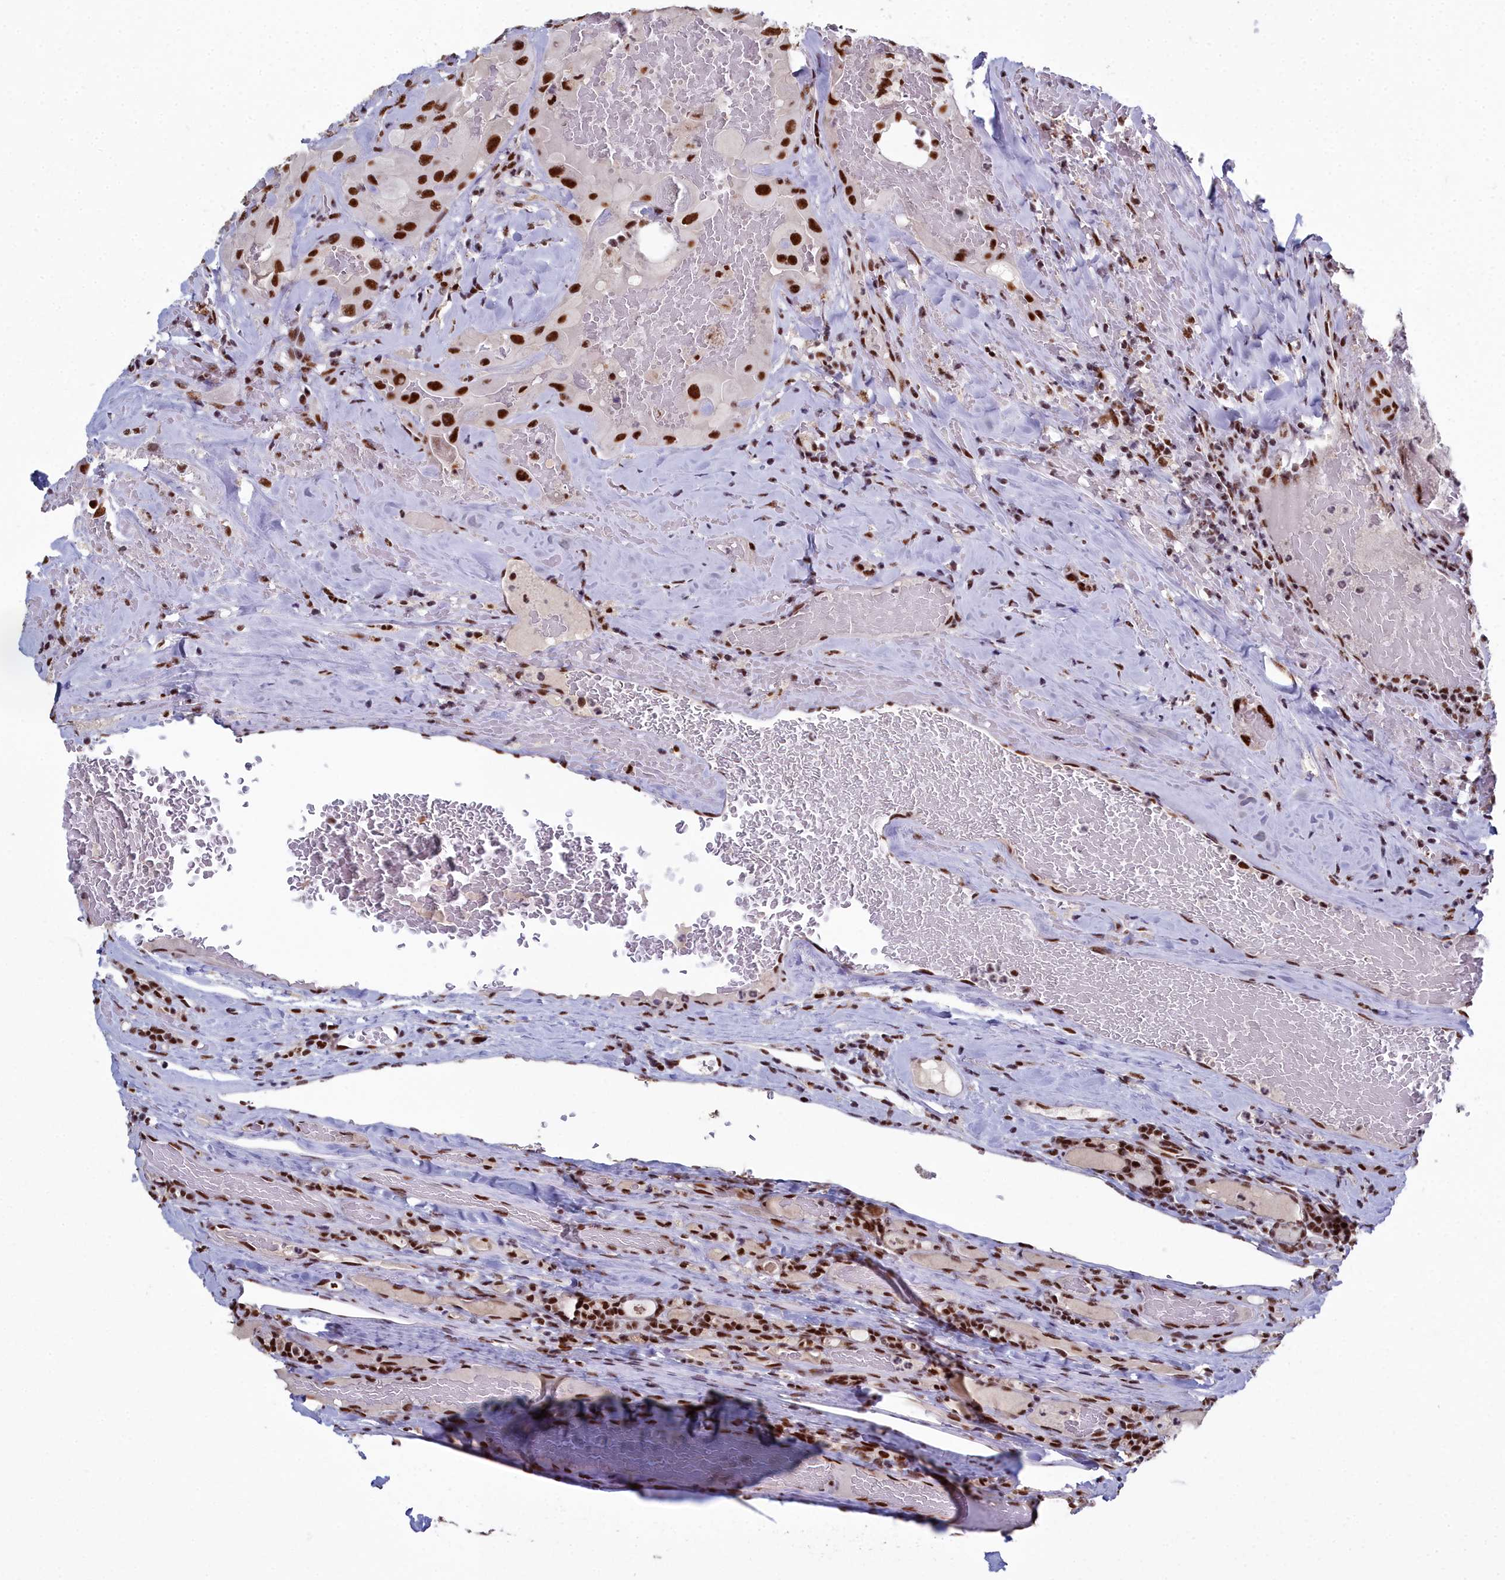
{"staining": {"intensity": "strong", "quantity": ">75%", "location": "nuclear"}, "tissue": "thyroid cancer", "cell_type": "Tumor cells", "image_type": "cancer", "snomed": [{"axis": "morphology", "description": "Papillary adenocarcinoma, NOS"}, {"axis": "topography", "description": "Thyroid gland"}], "caption": "Tumor cells exhibit high levels of strong nuclear positivity in about >75% of cells in papillary adenocarcinoma (thyroid).", "gene": "SF3B3", "patient": {"sex": "female", "age": 72}}